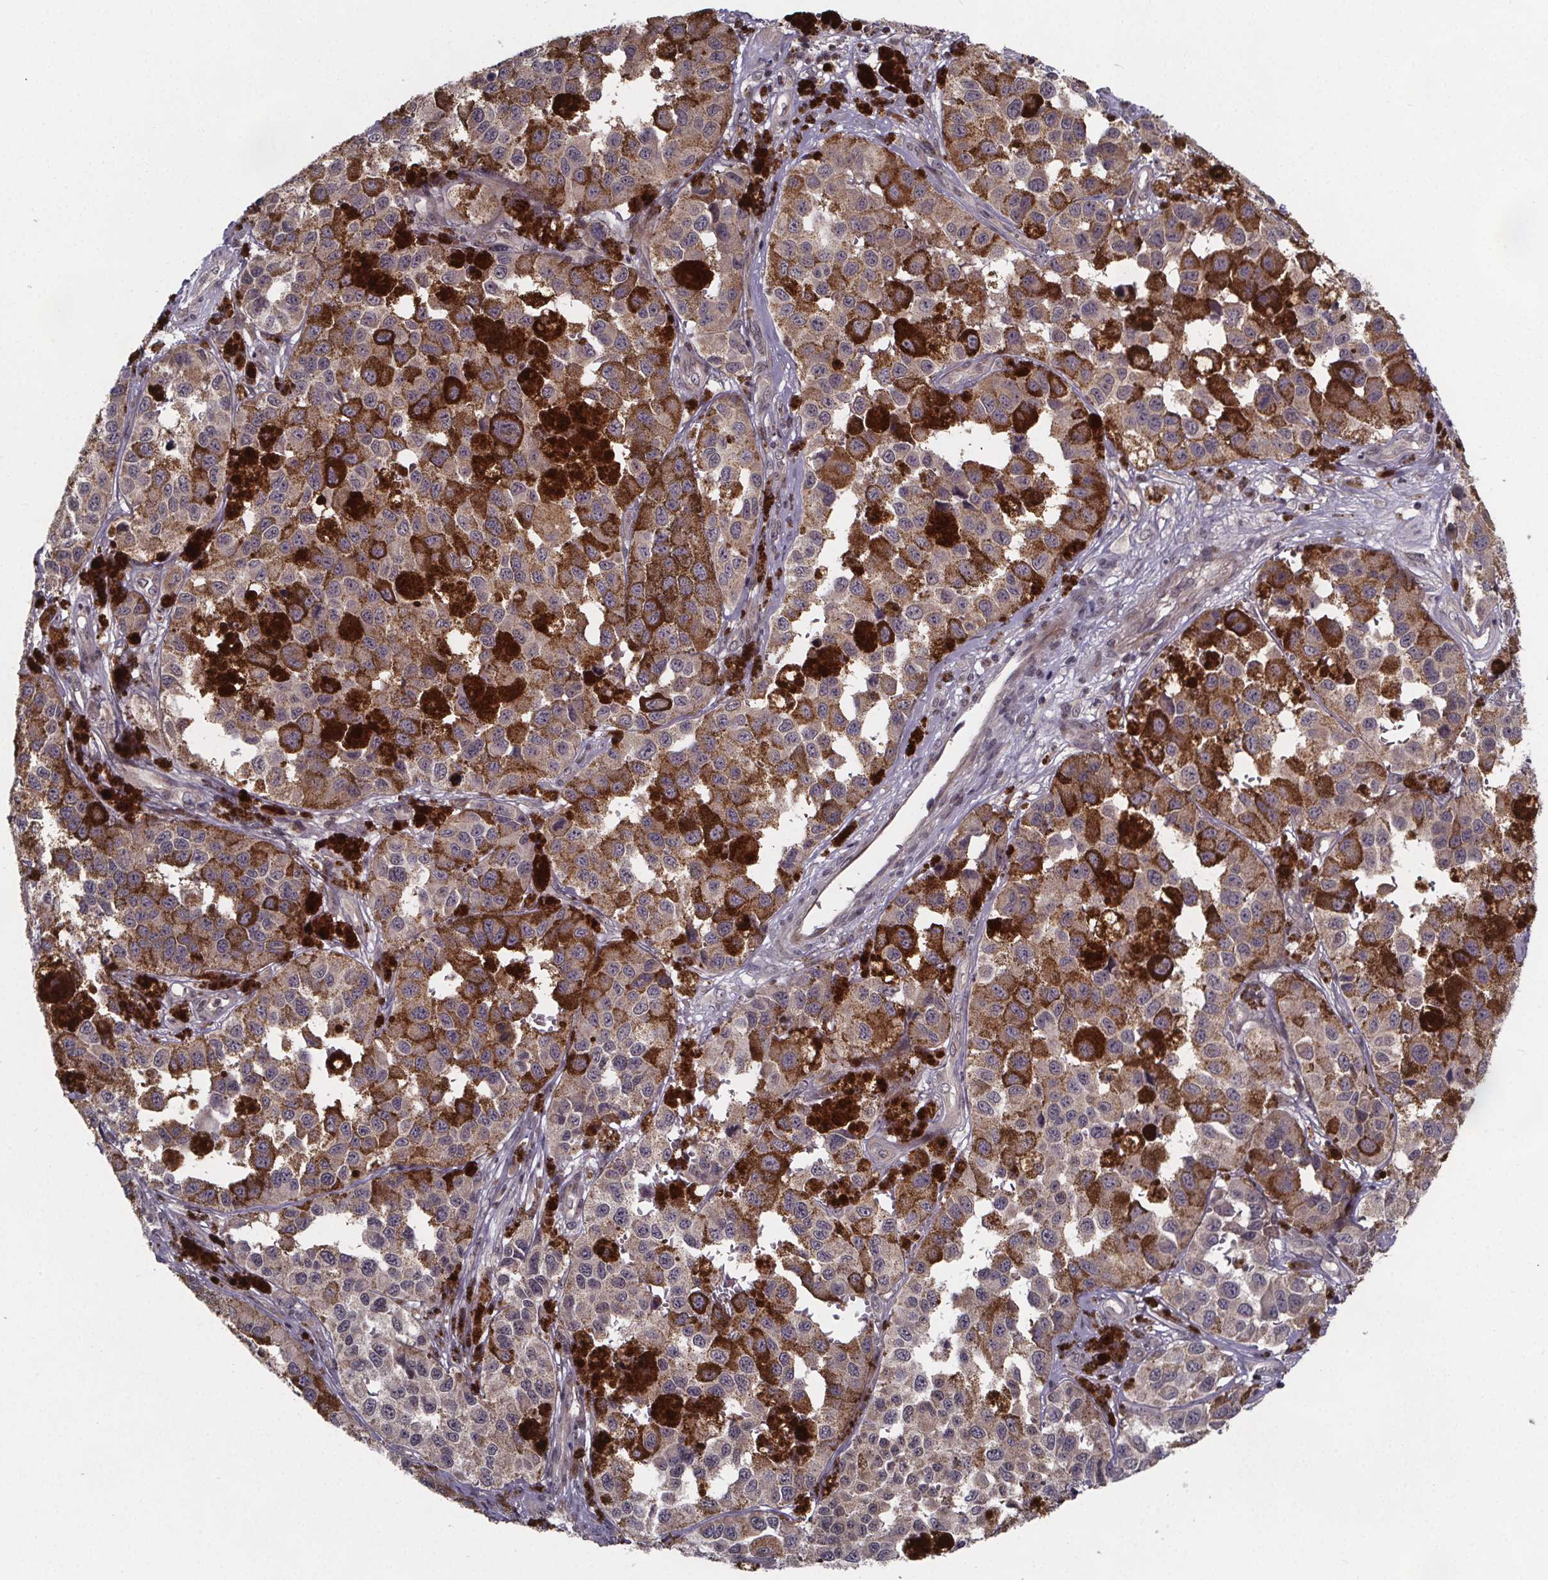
{"staining": {"intensity": "weak", "quantity": ">75%", "location": "cytoplasmic/membranous,nuclear"}, "tissue": "melanoma", "cell_type": "Tumor cells", "image_type": "cancer", "snomed": [{"axis": "morphology", "description": "Malignant melanoma, NOS"}, {"axis": "topography", "description": "Skin"}], "caption": "Melanoma was stained to show a protein in brown. There is low levels of weak cytoplasmic/membranous and nuclear staining in approximately >75% of tumor cells. Ihc stains the protein in brown and the nuclei are stained blue.", "gene": "FN3KRP", "patient": {"sex": "female", "age": 58}}